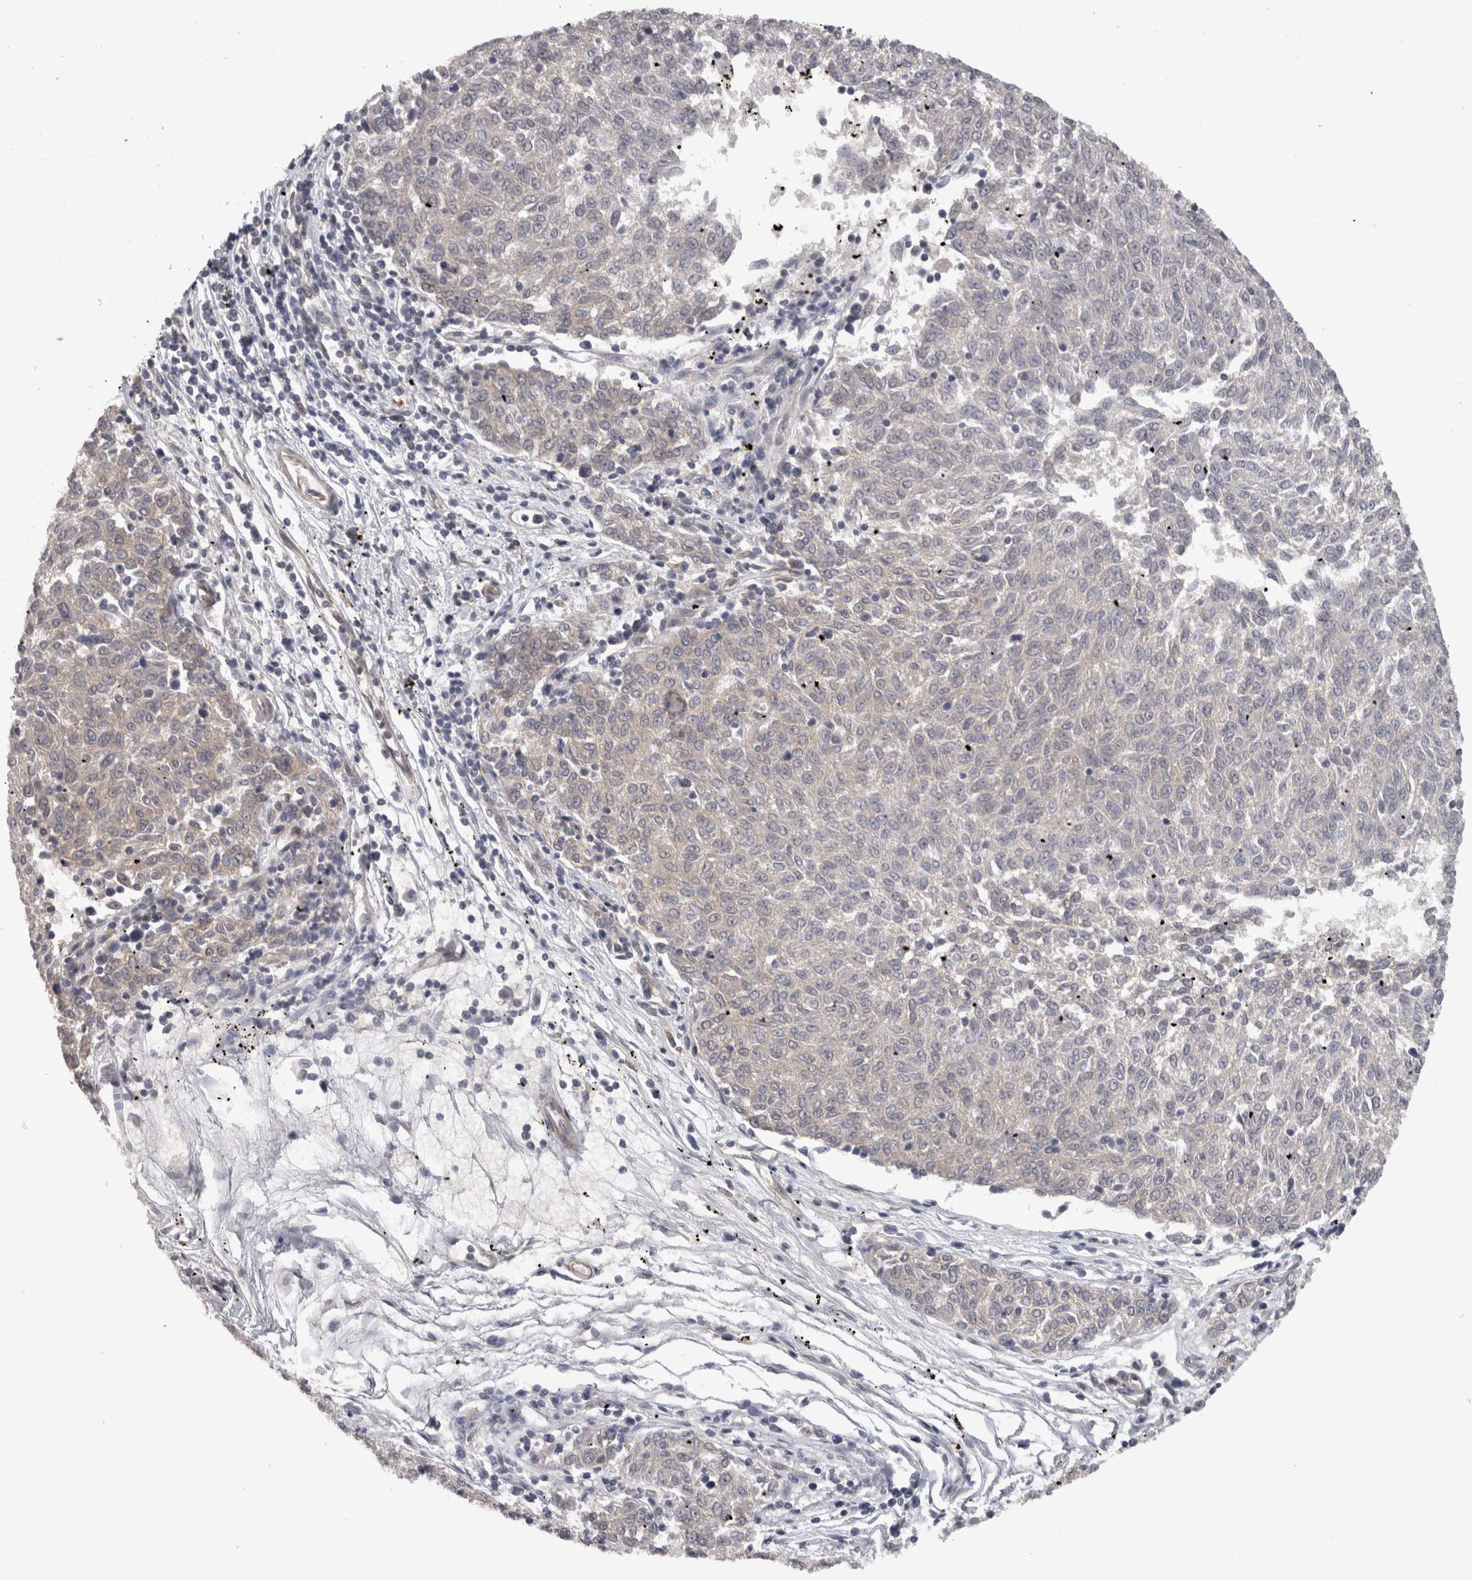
{"staining": {"intensity": "negative", "quantity": "none", "location": "none"}, "tissue": "melanoma", "cell_type": "Tumor cells", "image_type": "cancer", "snomed": [{"axis": "morphology", "description": "Malignant melanoma, NOS"}, {"axis": "topography", "description": "Skin"}], "caption": "Tumor cells are negative for protein expression in human melanoma.", "gene": "RMDN1", "patient": {"sex": "female", "age": 72}}